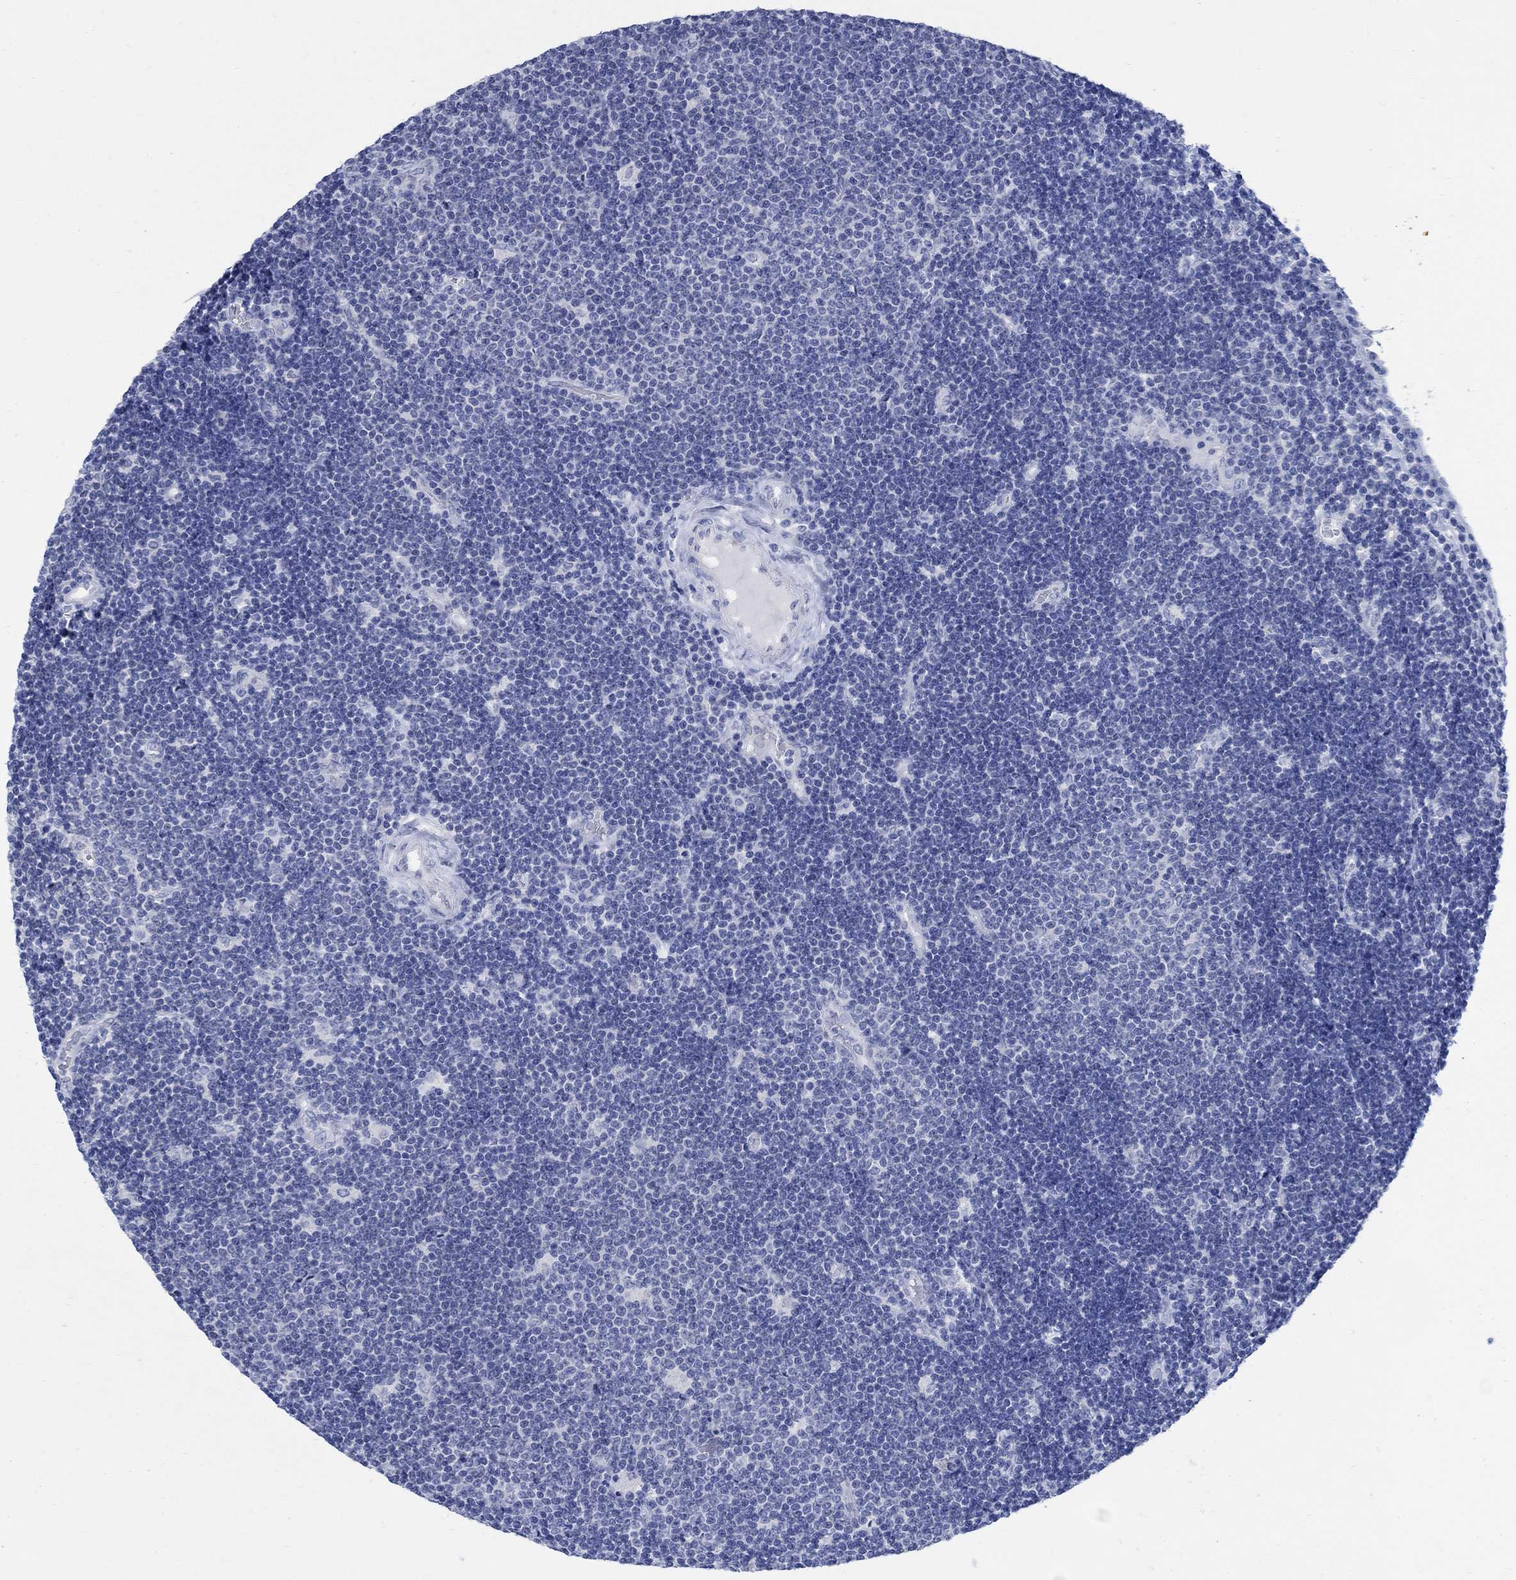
{"staining": {"intensity": "negative", "quantity": "none", "location": "none"}, "tissue": "lymphoma", "cell_type": "Tumor cells", "image_type": "cancer", "snomed": [{"axis": "morphology", "description": "Malignant lymphoma, non-Hodgkin's type, Low grade"}, {"axis": "topography", "description": "Brain"}], "caption": "Low-grade malignant lymphoma, non-Hodgkin's type was stained to show a protein in brown. There is no significant staining in tumor cells.", "gene": "CAMK2N1", "patient": {"sex": "female", "age": 66}}